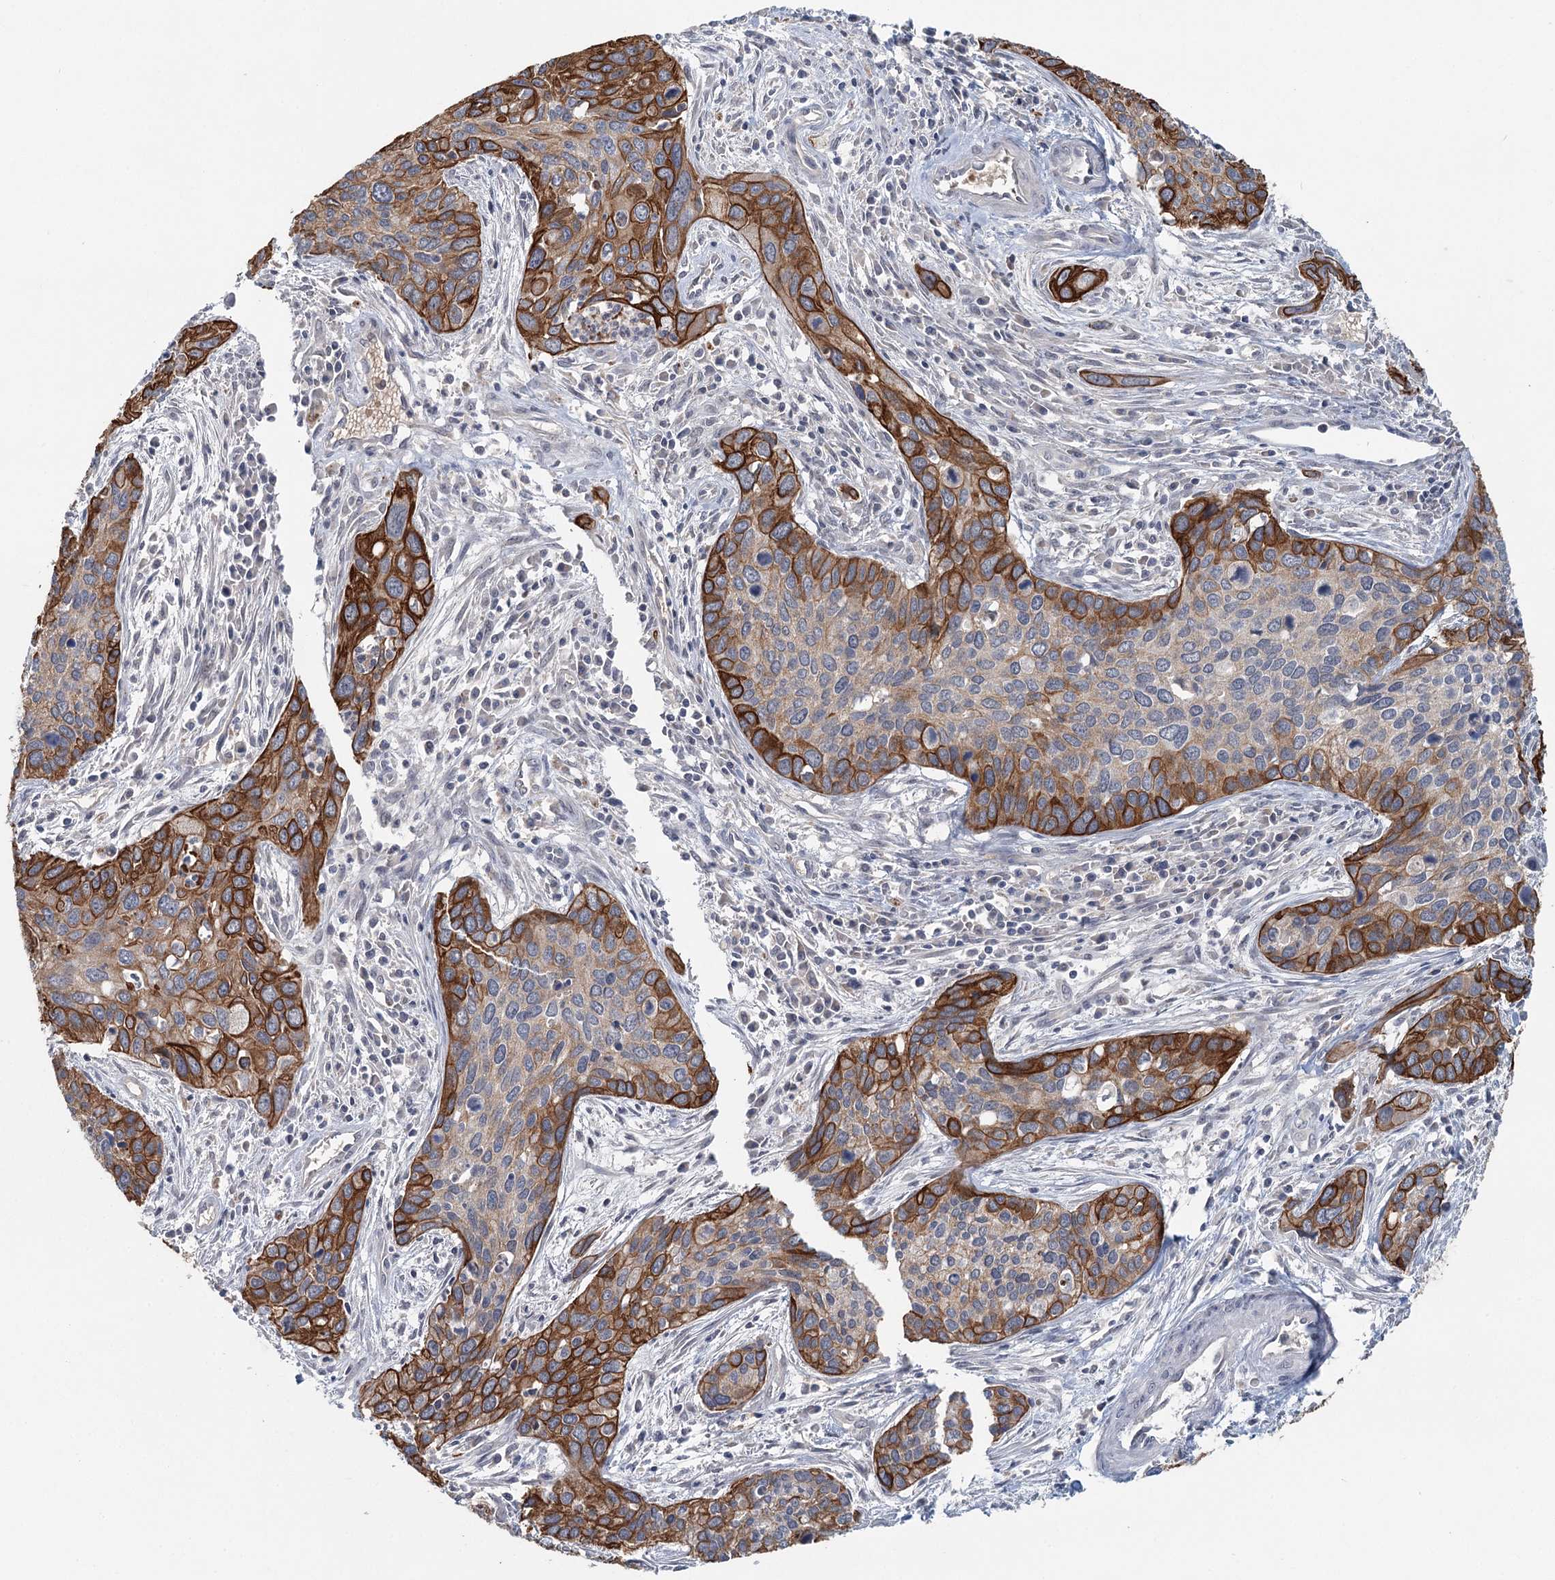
{"staining": {"intensity": "strong", "quantity": "25%-75%", "location": "cytoplasmic/membranous"}, "tissue": "cervical cancer", "cell_type": "Tumor cells", "image_type": "cancer", "snomed": [{"axis": "morphology", "description": "Squamous cell carcinoma, NOS"}, {"axis": "topography", "description": "Cervix"}], "caption": "IHC histopathology image of neoplastic tissue: cervical cancer (squamous cell carcinoma) stained using immunohistochemistry (IHC) demonstrates high levels of strong protein expression localized specifically in the cytoplasmic/membranous of tumor cells, appearing as a cytoplasmic/membranous brown color.", "gene": "FBXO7", "patient": {"sex": "female", "age": 55}}